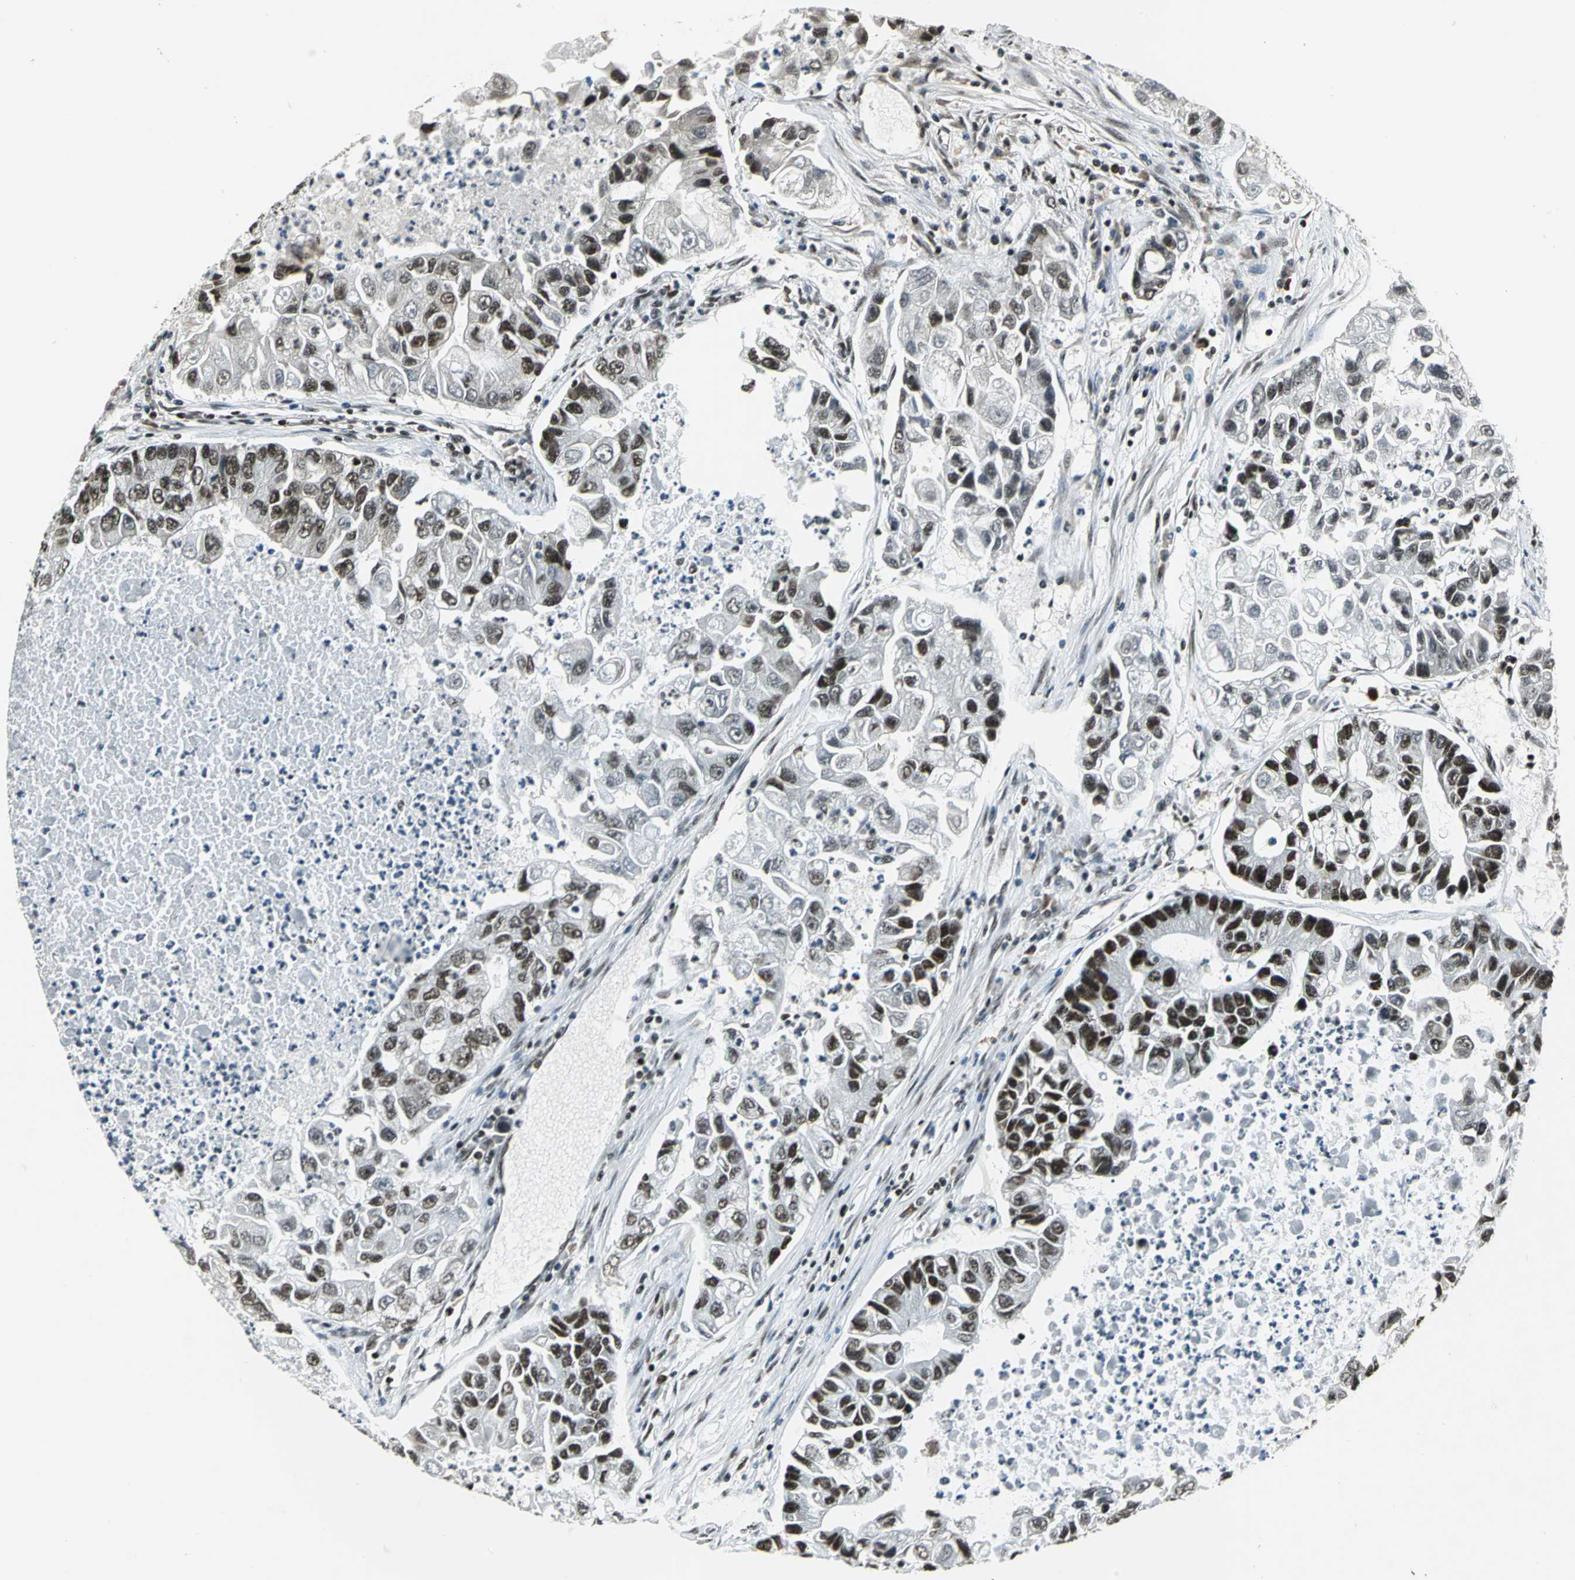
{"staining": {"intensity": "moderate", "quantity": "25%-75%", "location": "nuclear"}, "tissue": "lung cancer", "cell_type": "Tumor cells", "image_type": "cancer", "snomed": [{"axis": "morphology", "description": "Adenocarcinoma, NOS"}, {"axis": "topography", "description": "Lung"}], "caption": "Immunohistochemical staining of lung adenocarcinoma exhibits moderate nuclear protein positivity in approximately 25%-75% of tumor cells. (Stains: DAB in brown, nuclei in blue, Microscopy: brightfield microscopy at high magnification).", "gene": "UBTF", "patient": {"sex": "female", "age": 51}}